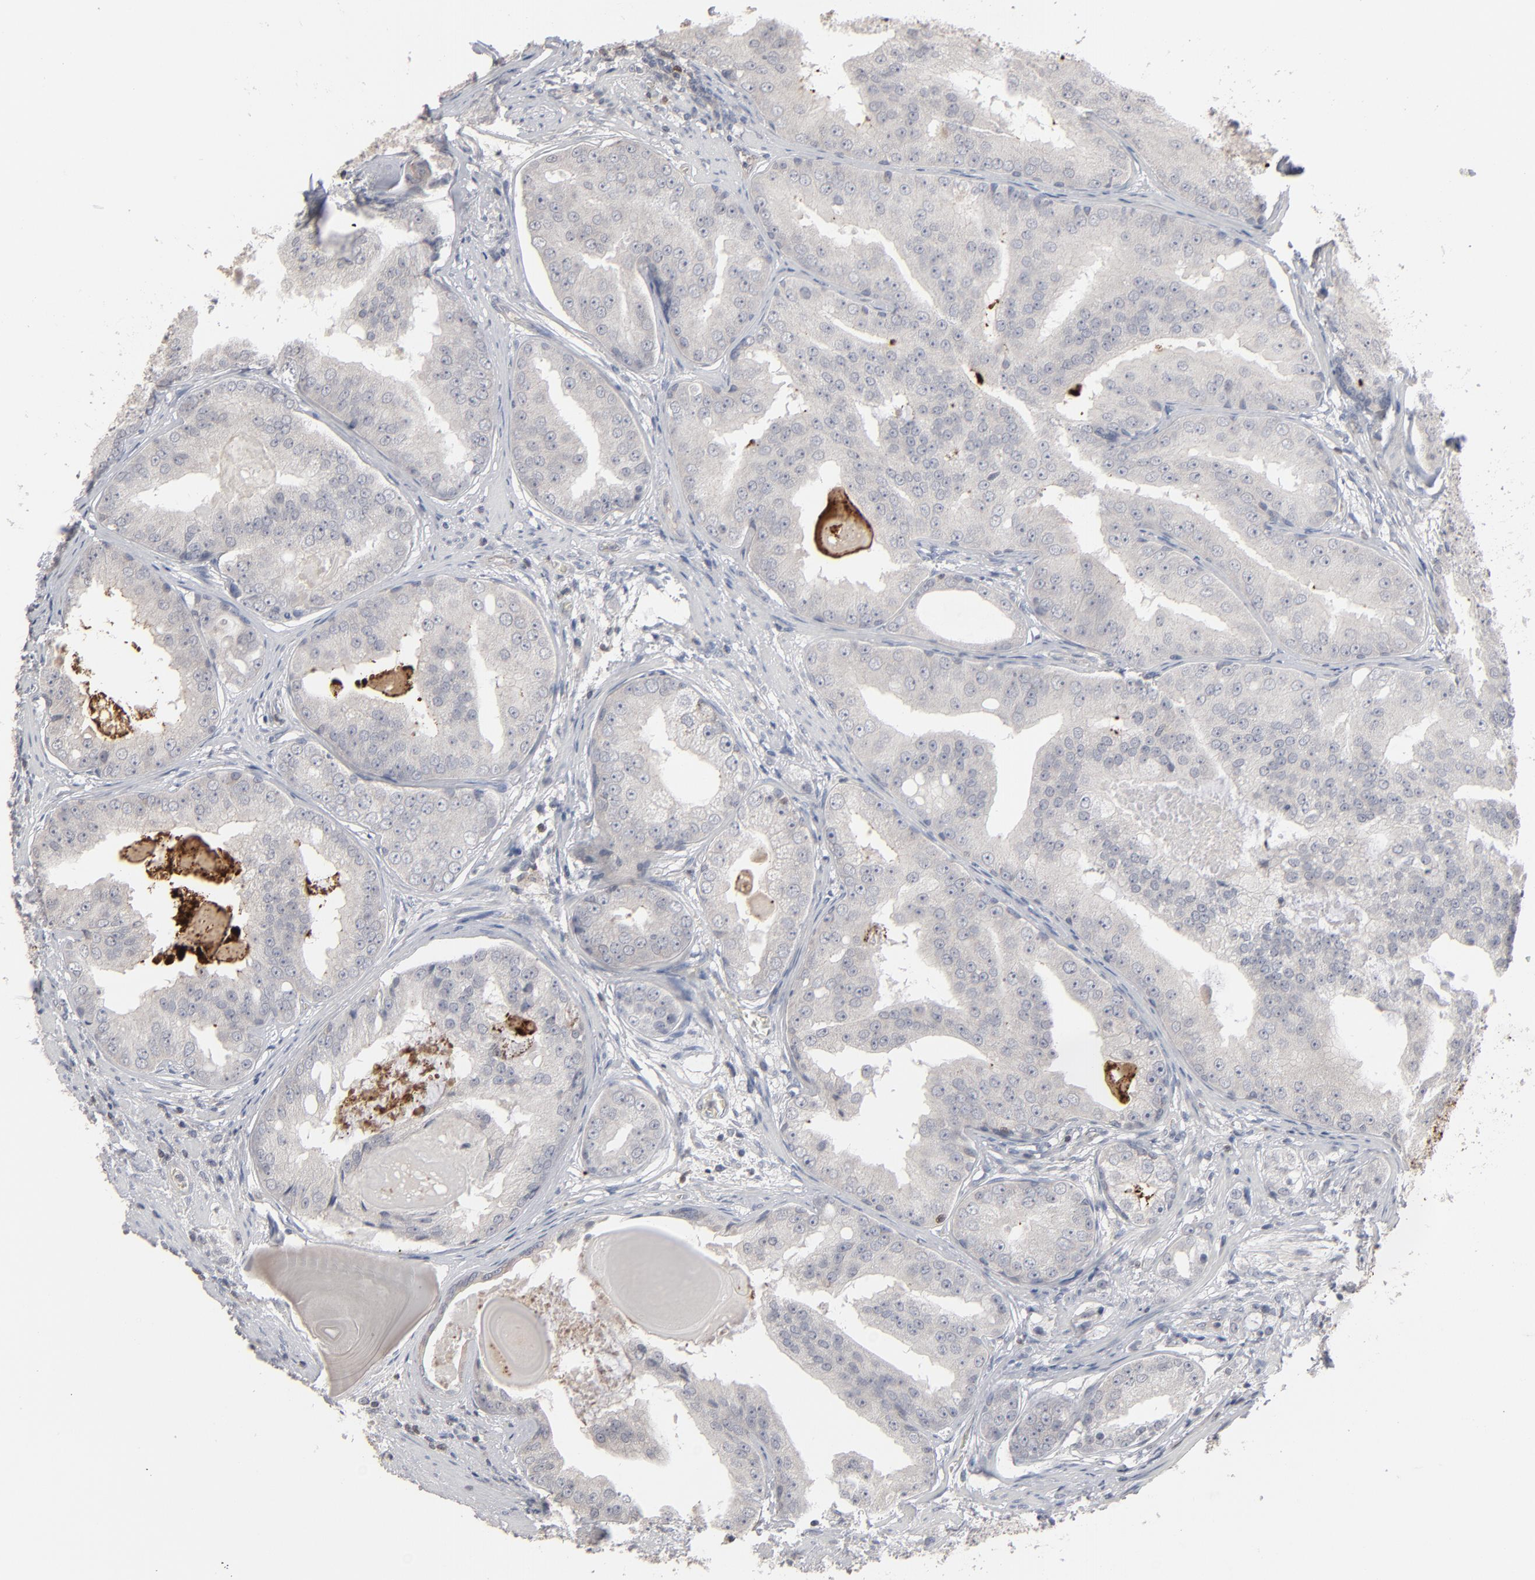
{"staining": {"intensity": "negative", "quantity": "none", "location": "none"}, "tissue": "prostate cancer", "cell_type": "Tumor cells", "image_type": "cancer", "snomed": [{"axis": "morphology", "description": "Adenocarcinoma, High grade"}, {"axis": "topography", "description": "Prostate"}], "caption": "Prostate cancer (adenocarcinoma (high-grade)) was stained to show a protein in brown. There is no significant expression in tumor cells.", "gene": "STAT4", "patient": {"sex": "male", "age": 68}}